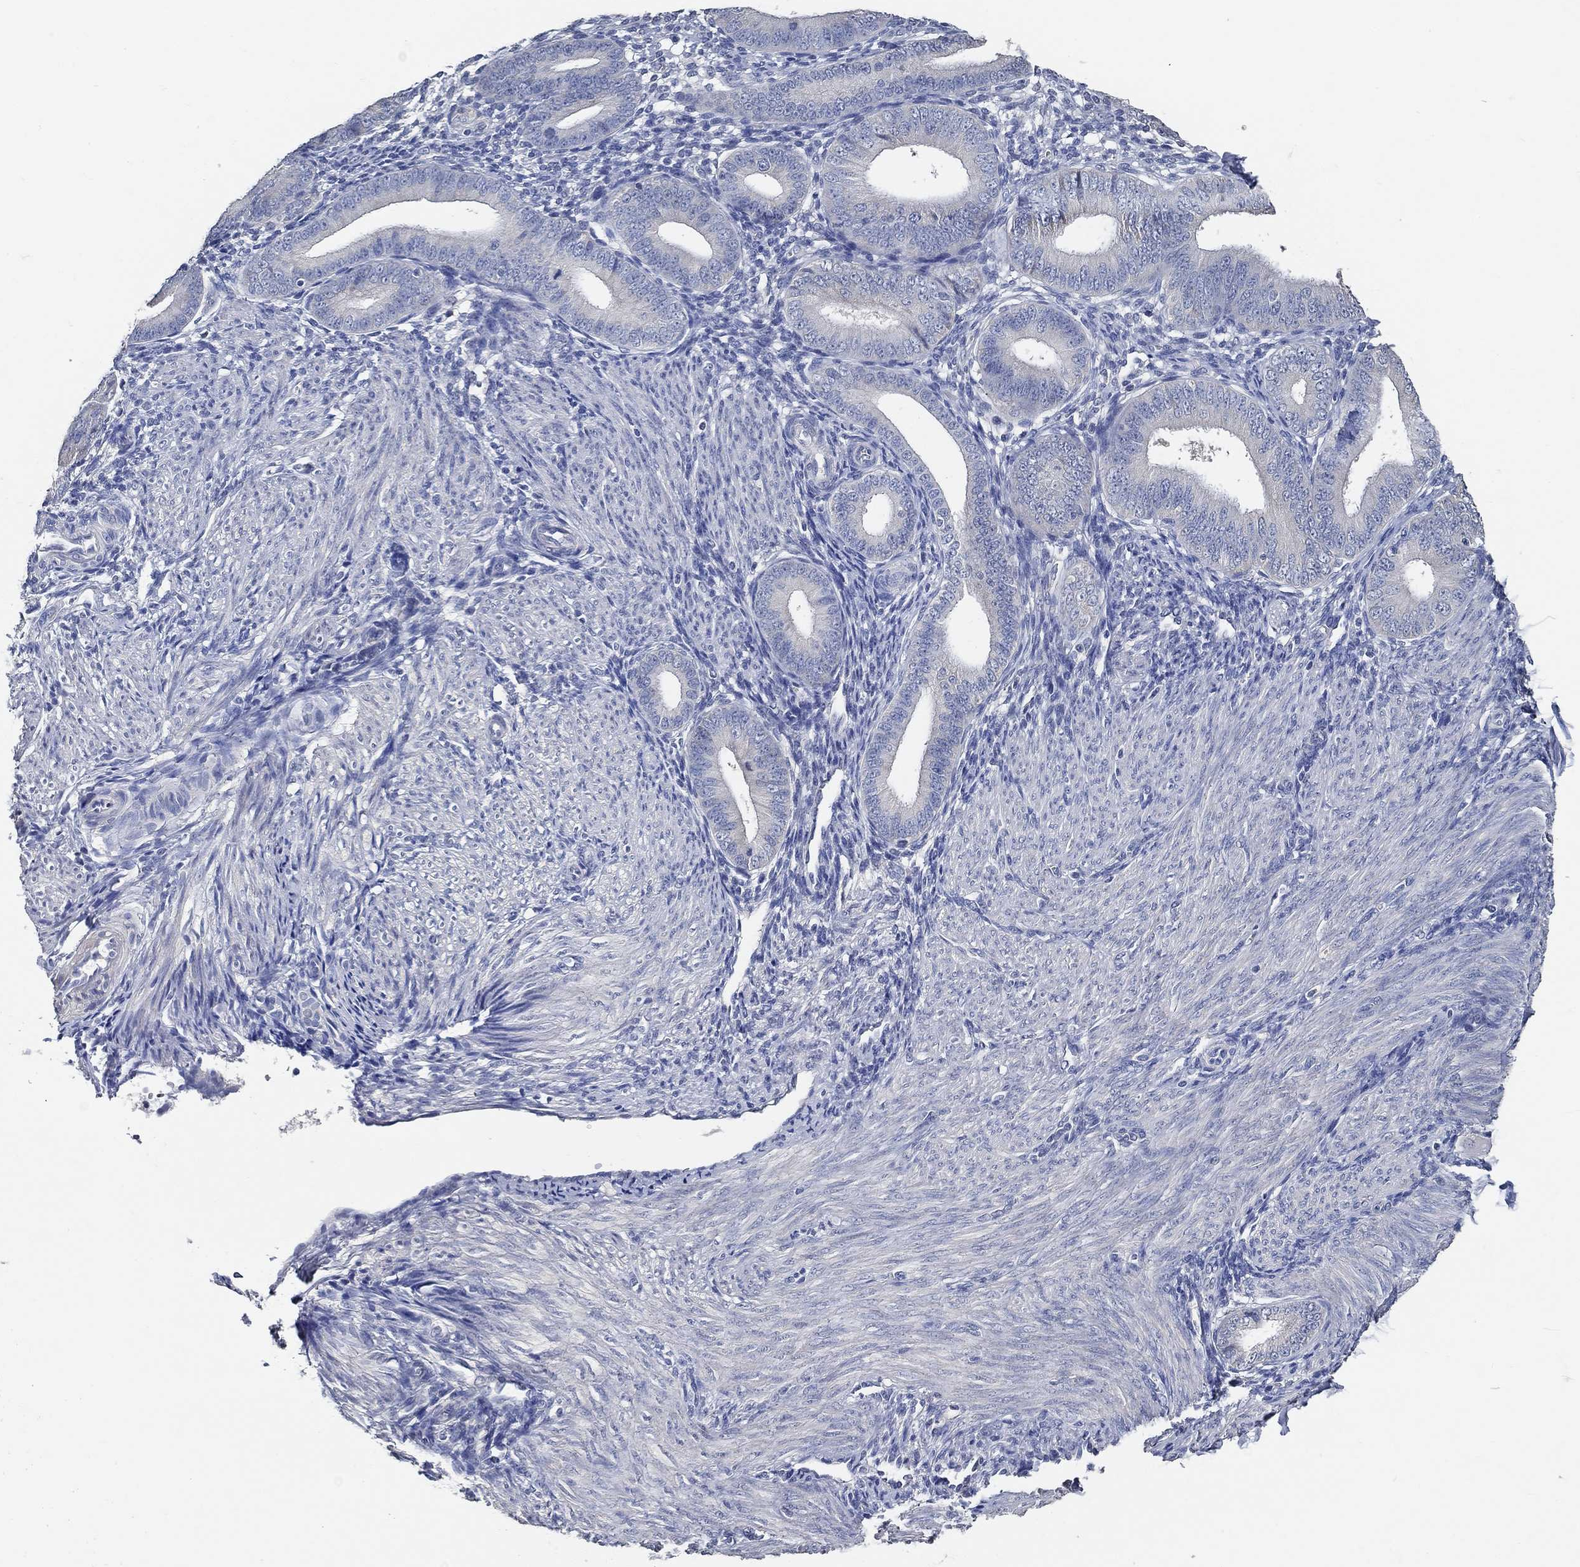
{"staining": {"intensity": "negative", "quantity": "none", "location": "none"}, "tissue": "endometrium", "cell_type": "Cells in endometrial stroma", "image_type": "normal", "snomed": [{"axis": "morphology", "description": "Normal tissue, NOS"}, {"axis": "topography", "description": "Endometrium"}], "caption": "The image shows no significant positivity in cells in endometrial stroma of endometrium. Nuclei are stained in blue.", "gene": "DOCK3", "patient": {"sex": "female", "age": 39}}